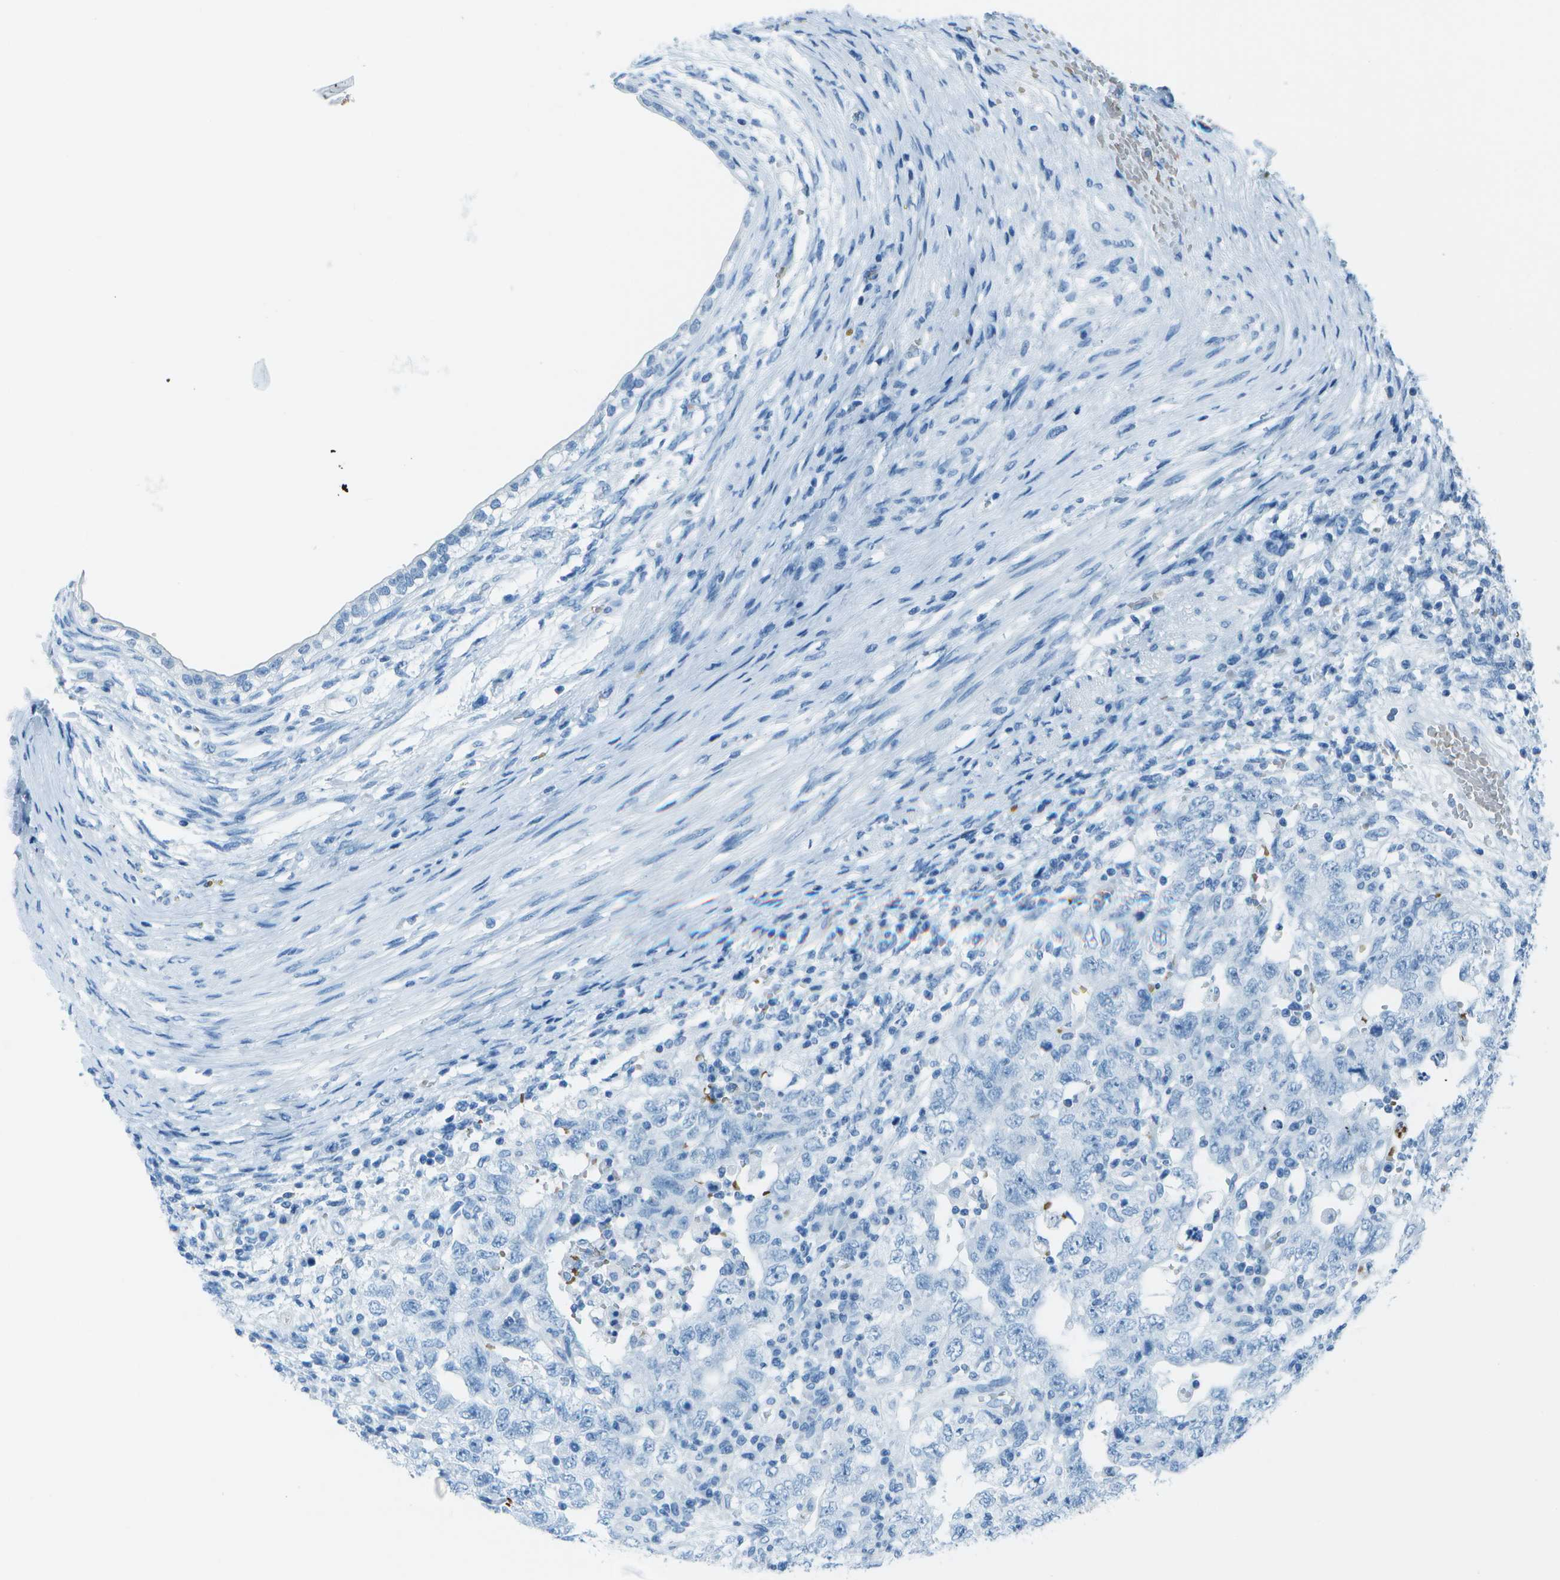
{"staining": {"intensity": "negative", "quantity": "none", "location": "none"}, "tissue": "testis cancer", "cell_type": "Tumor cells", "image_type": "cancer", "snomed": [{"axis": "morphology", "description": "Carcinoma, Embryonal, NOS"}, {"axis": "topography", "description": "Testis"}], "caption": "Testis cancer (embryonal carcinoma) stained for a protein using IHC reveals no expression tumor cells.", "gene": "ASL", "patient": {"sex": "male", "age": 26}}